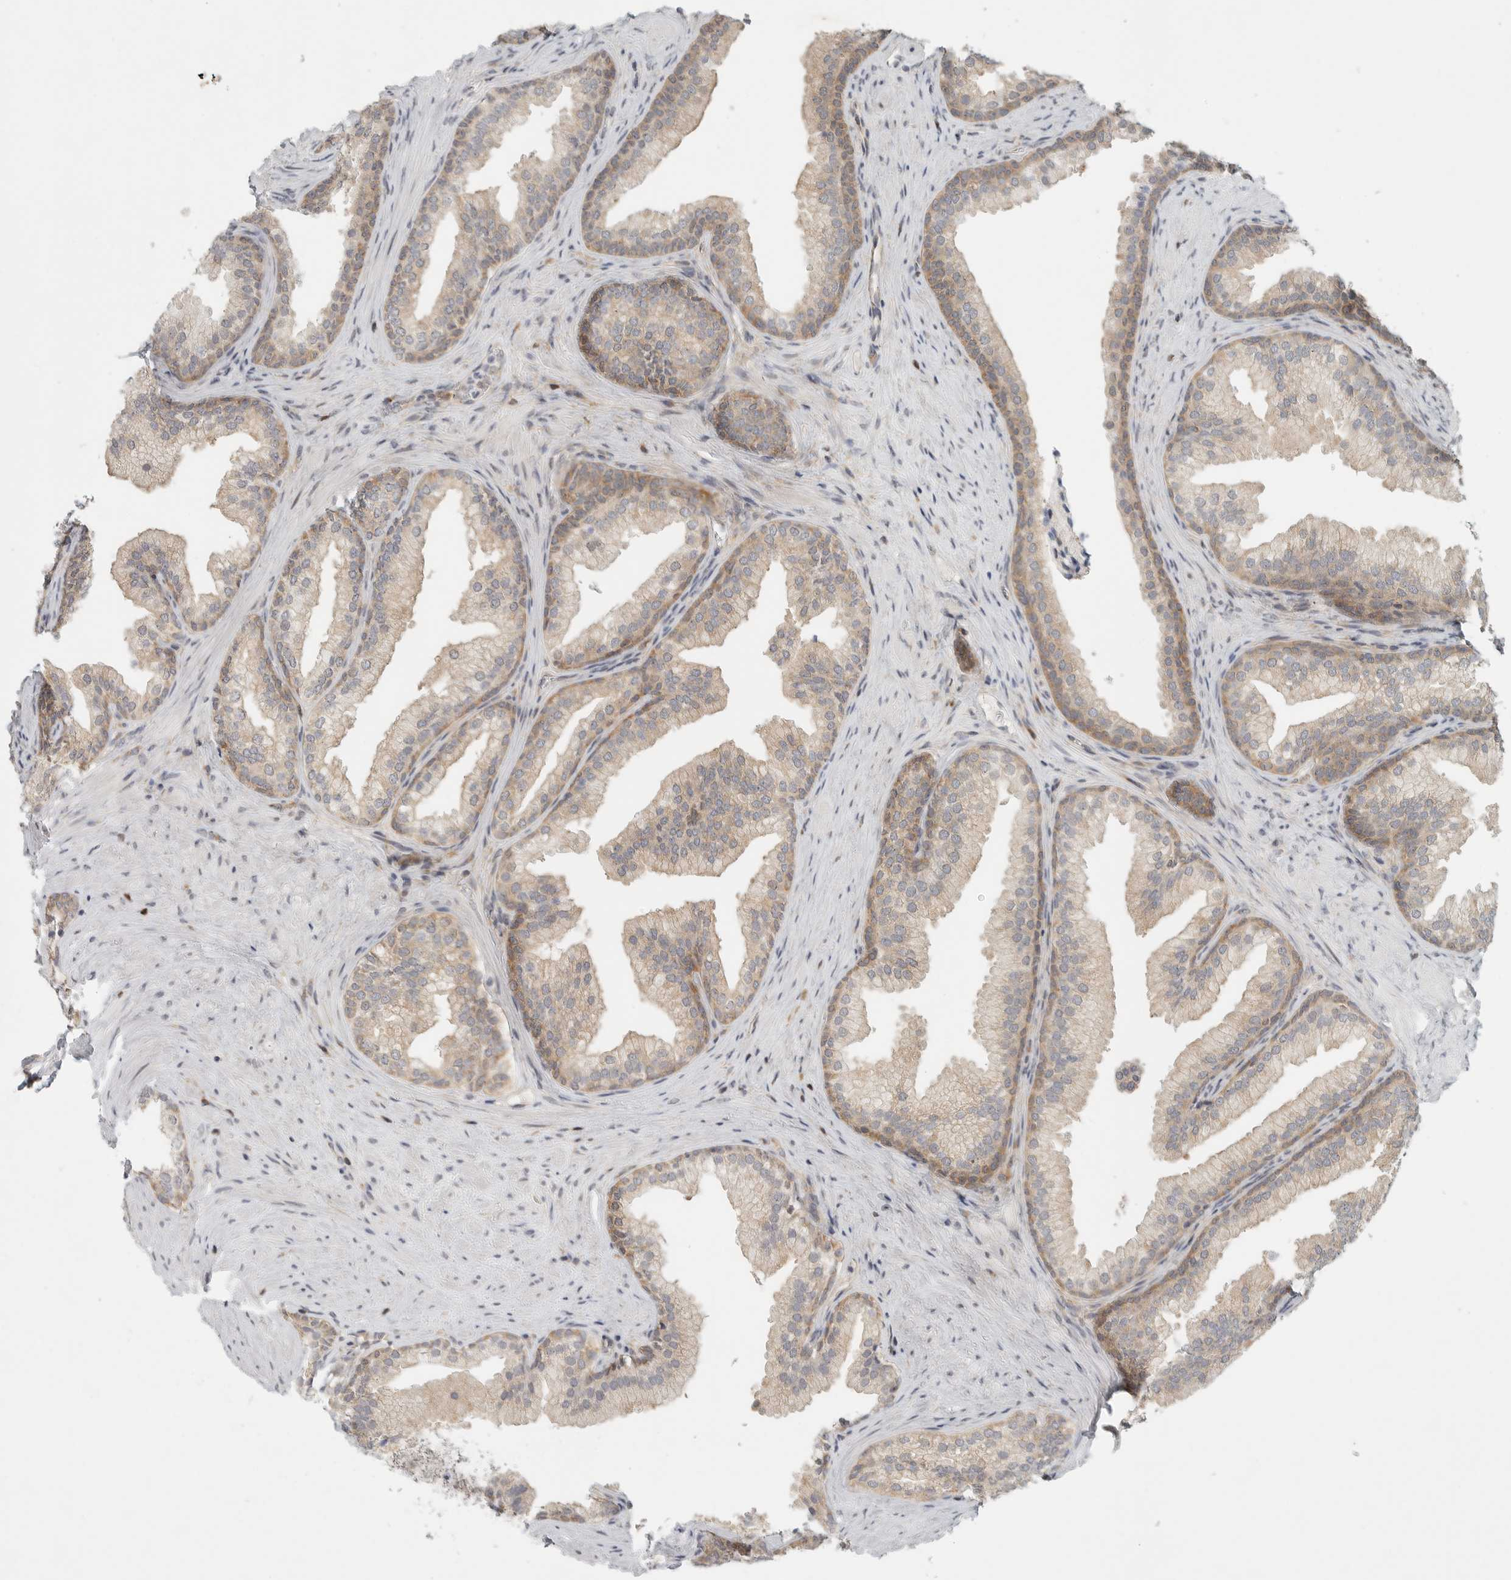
{"staining": {"intensity": "moderate", "quantity": "<25%", "location": "cytoplasmic/membranous"}, "tissue": "prostate", "cell_type": "Glandular cells", "image_type": "normal", "snomed": [{"axis": "morphology", "description": "Normal tissue, NOS"}, {"axis": "topography", "description": "Prostate"}], "caption": "The immunohistochemical stain labels moderate cytoplasmic/membranous positivity in glandular cells of normal prostate. The staining was performed using DAB, with brown indicating positive protein expression. Nuclei are stained blue with hematoxylin.", "gene": "HDAC6", "patient": {"sex": "male", "age": 76}}